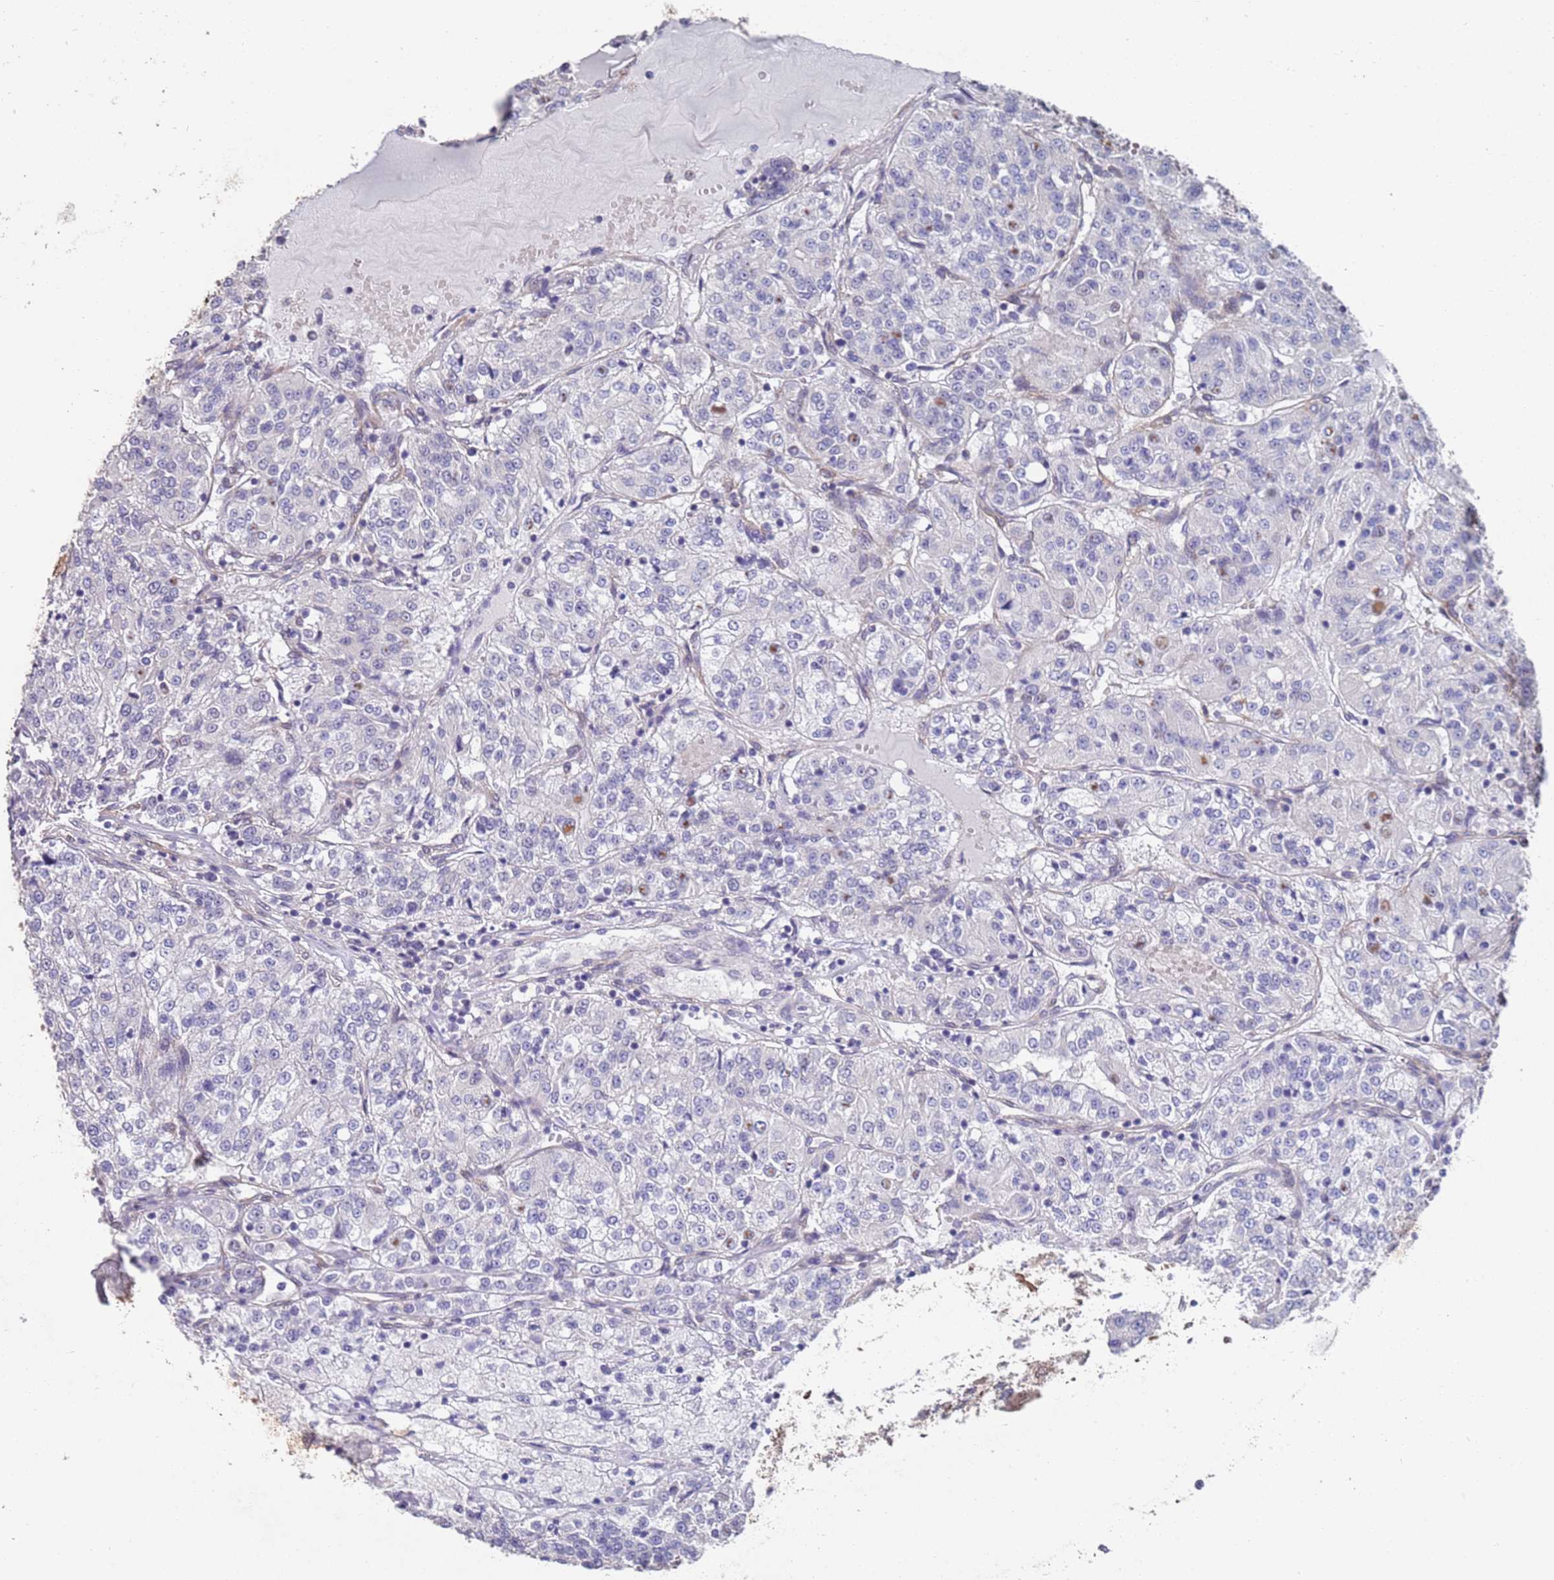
{"staining": {"intensity": "negative", "quantity": "none", "location": "none"}, "tissue": "renal cancer", "cell_type": "Tumor cells", "image_type": "cancer", "snomed": [{"axis": "morphology", "description": "Adenocarcinoma, NOS"}, {"axis": "topography", "description": "Kidney"}], "caption": "IHC histopathology image of renal cancer (adenocarcinoma) stained for a protein (brown), which exhibits no positivity in tumor cells.", "gene": "ANK2", "patient": {"sex": "female", "age": 63}}